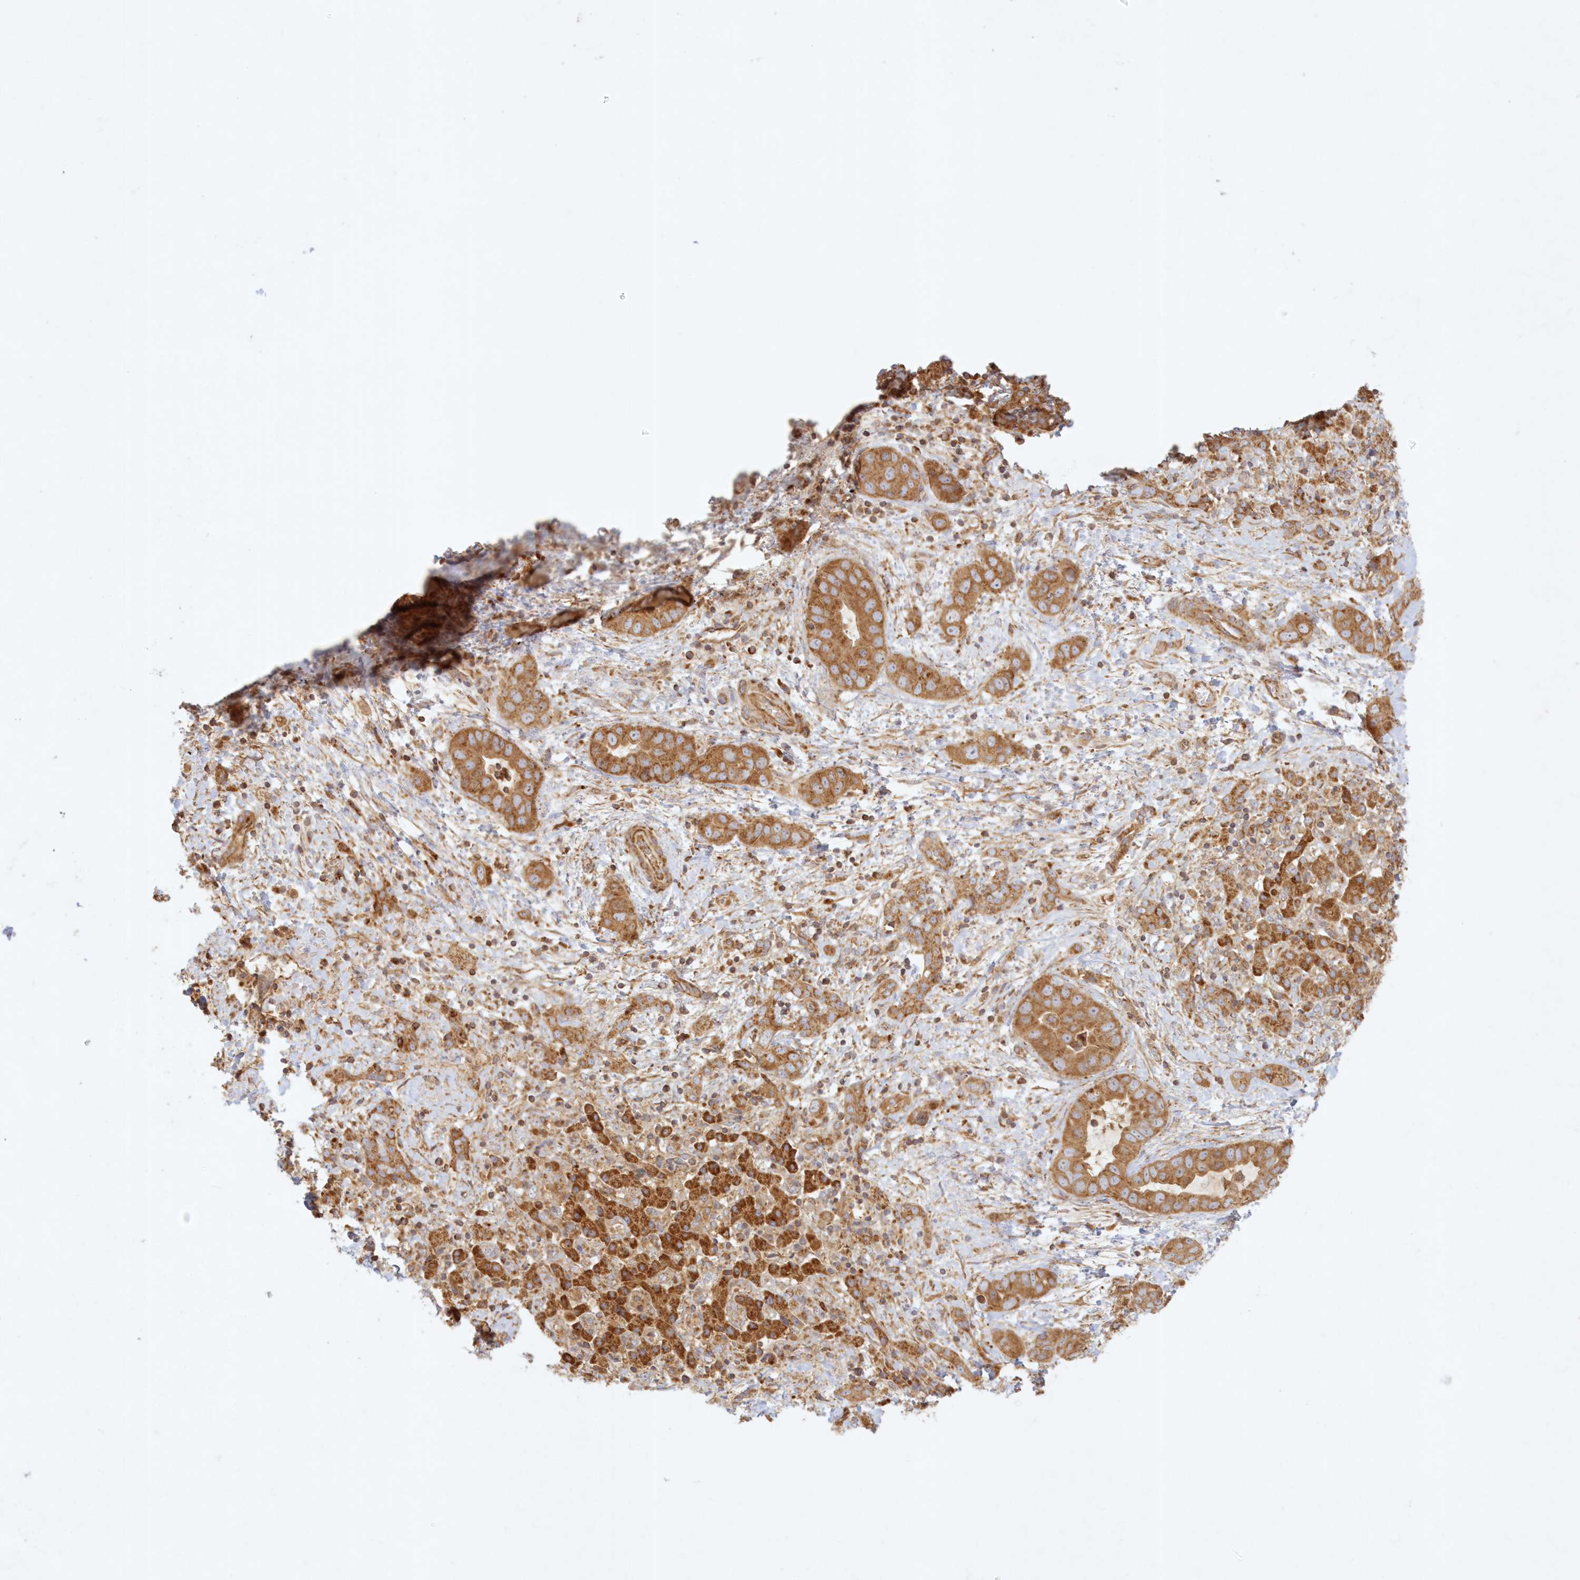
{"staining": {"intensity": "moderate", "quantity": ">75%", "location": "cytoplasmic/membranous"}, "tissue": "liver cancer", "cell_type": "Tumor cells", "image_type": "cancer", "snomed": [{"axis": "morphology", "description": "Cholangiocarcinoma"}, {"axis": "topography", "description": "Liver"}], "caption": "Liver cancer stained for a protein (brown) shows moderate cytoplasmic/membranous positive positivity in approximately >75% of tumor cells.", "gene": "KIAA0232", "patient": {"sex": "female", "age": 52}}